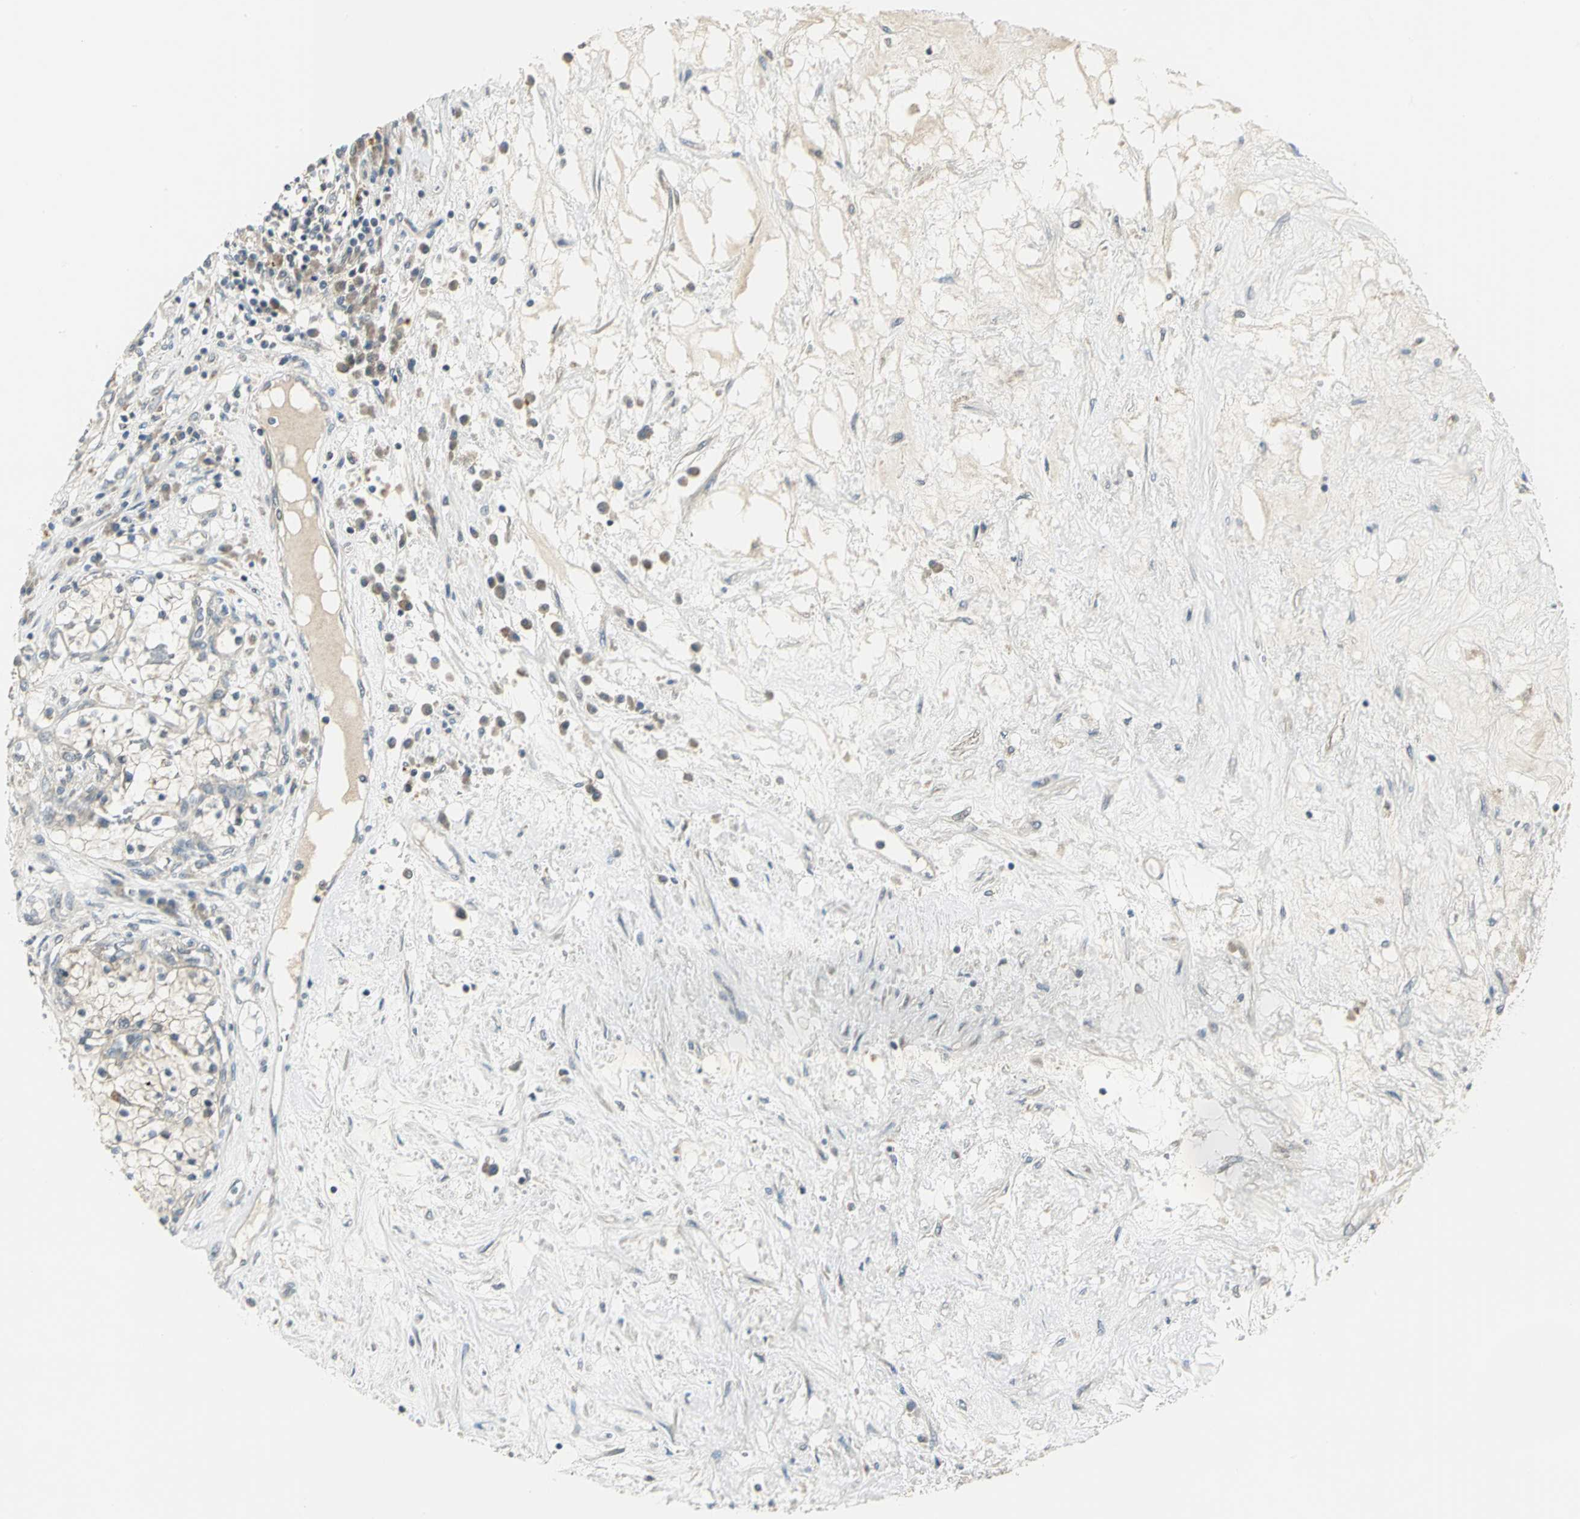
{"staining": {"intensity": "weak", "quantity": "<25%", "location": "cytoplasmic/membranous"}, "tissue": "renal cancer", "cell_type": "Tumor cells", "image_type": "cancer", "snomed": [{"axis": "morphology", "description": "Adenocarcinoma, NOS"}, {"axis": "topography", "description": "Kidney"}], "caption": "The immunohistochemistry (IHC) photomicrograph has no significant staining in tumor cells of adenocarcinoma (renal) tissue.", "gene": "MAPK8IP3", "patient": {"sex": "male", "age": 68}}